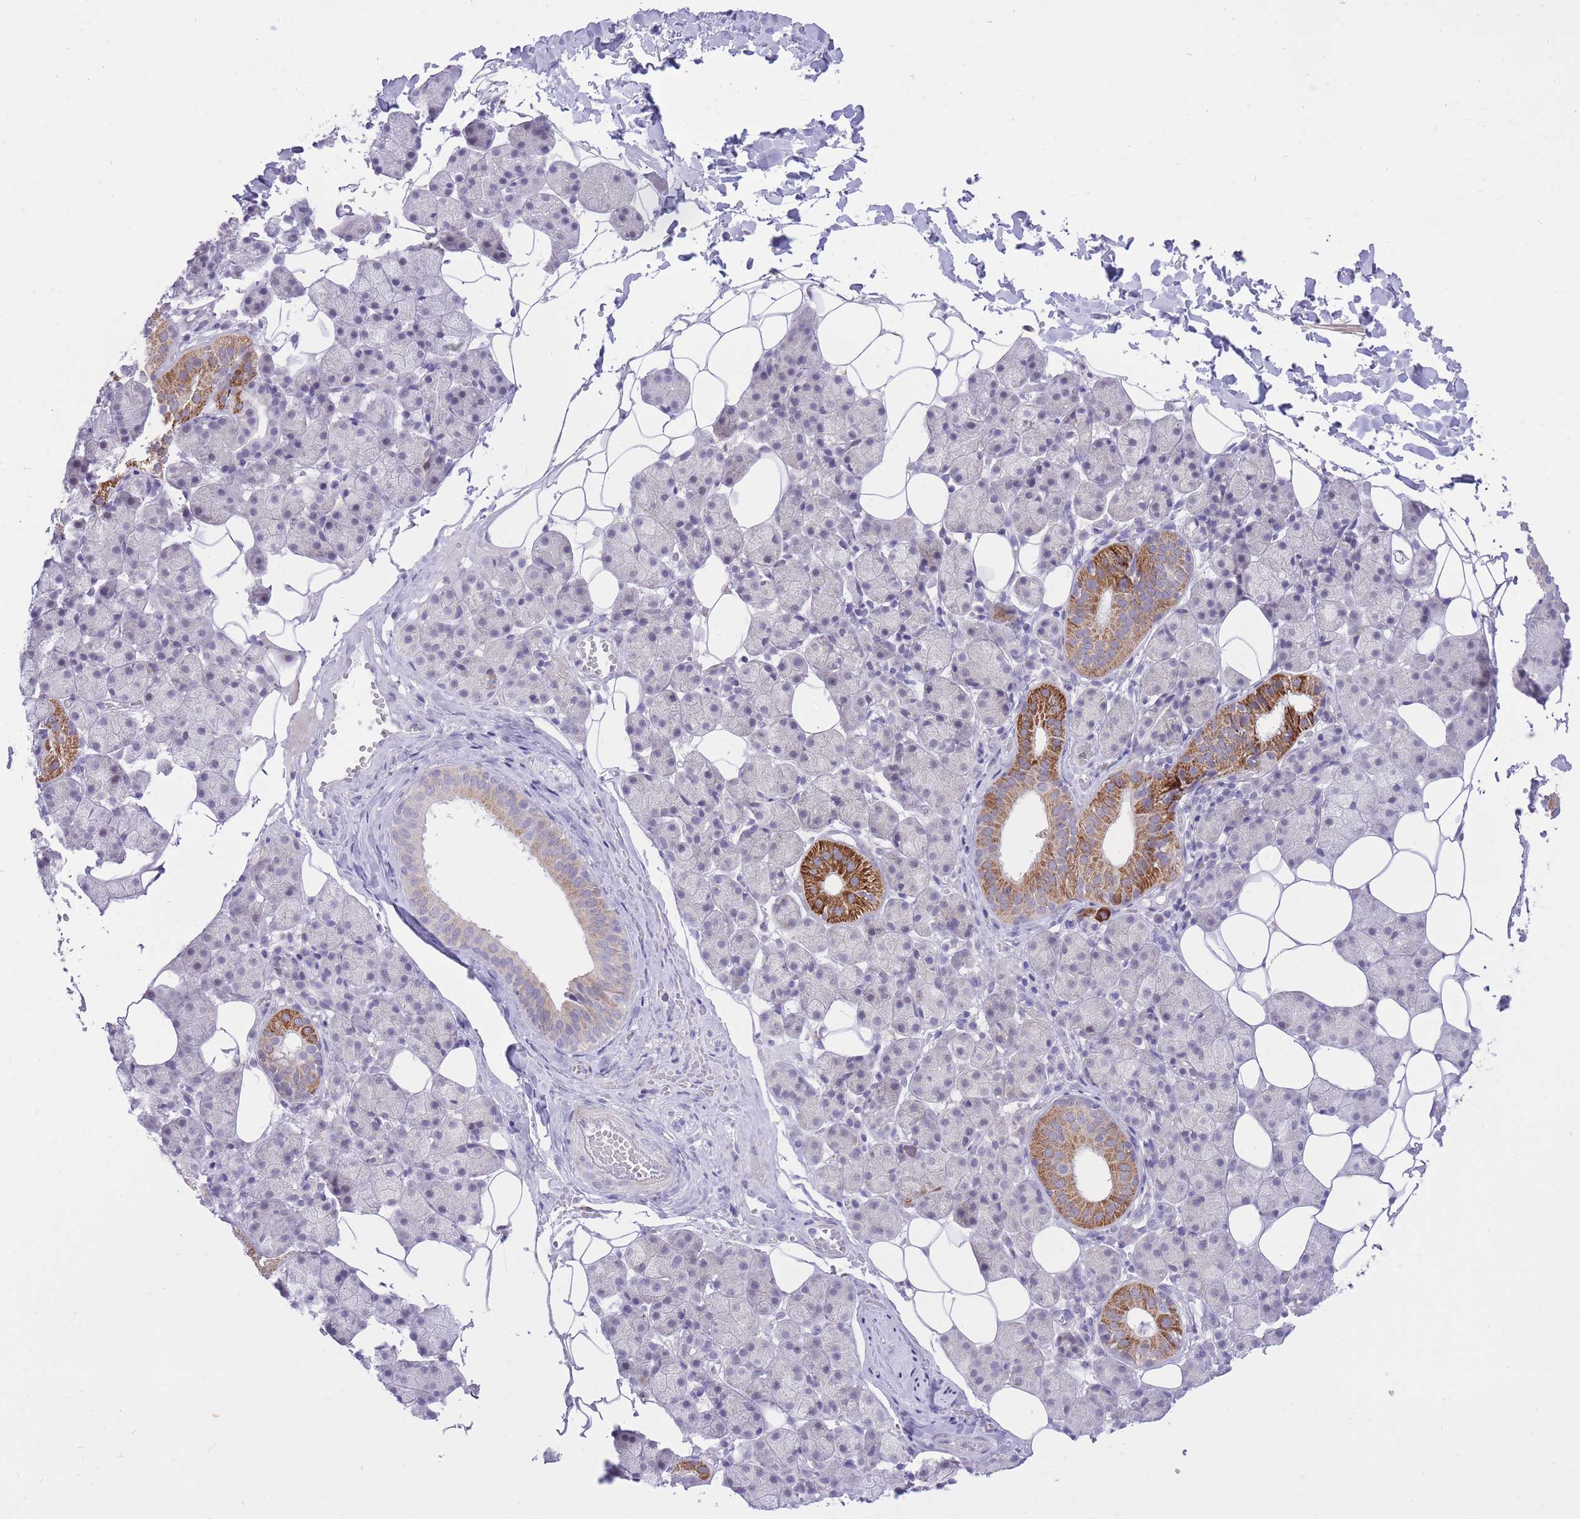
{"staining": {"intensity": "strong", "quantity": "<25%", "location": "cytoplasmic/membranous"}, "tissue": "salivary gland", "cell_type": "Glandular cells", "image_type": "normal", "snomed": [{"axis": "morphology", "description": "Normal tissue, NOS"}, {"axis": "topography", "description": "Salivary gland"}], "caption": "Immunohistochemical staining of benign salivary gland demonstrates strong cytoplasmic/membranous protein expression in about <25% of glandular cells.", "gene": "DENND2D", "patient": {"sex": "female", "age": 33}}